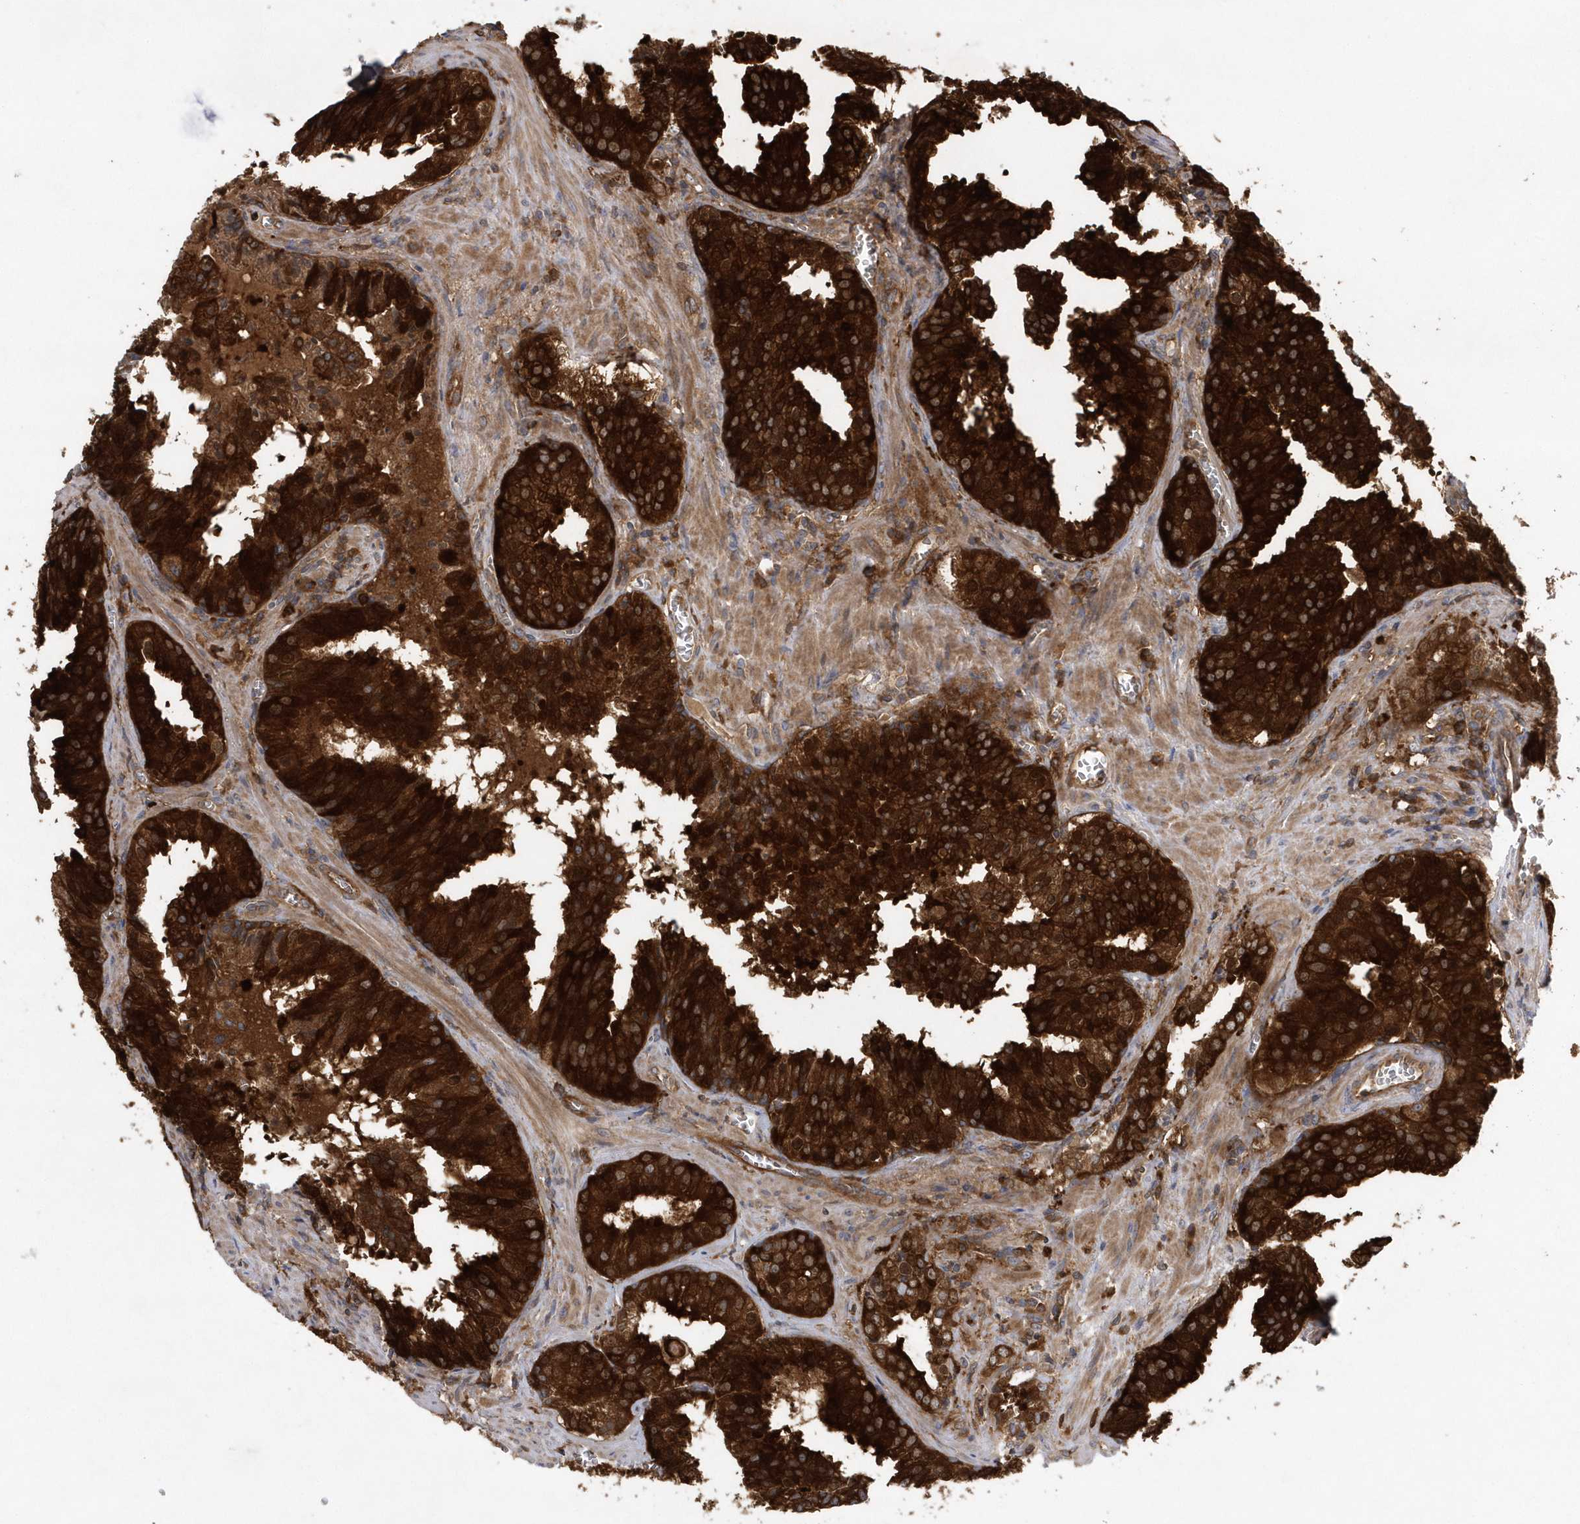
{"staining": {"intensity": "strong", "quantity": ">75%", "location": "cytoplasmic/membranous"}, "tissue": "prostate cancer", "cell_type": "Tumor cells", "image_type": "cancer", "snomed": [{"axis": "morphology", "description": "Adenocarcinoma, High grade"}, {"axis": "topography", "description": "Prostate"}], "caption": "Immunohistochemical staining of prostate cancer demonstrates high levels of strong cytoplasmic/membranous staining in approximately >75% of tumor cells.", "gene": "PAICS", "patient": {"sex": "male", "age": 68}}